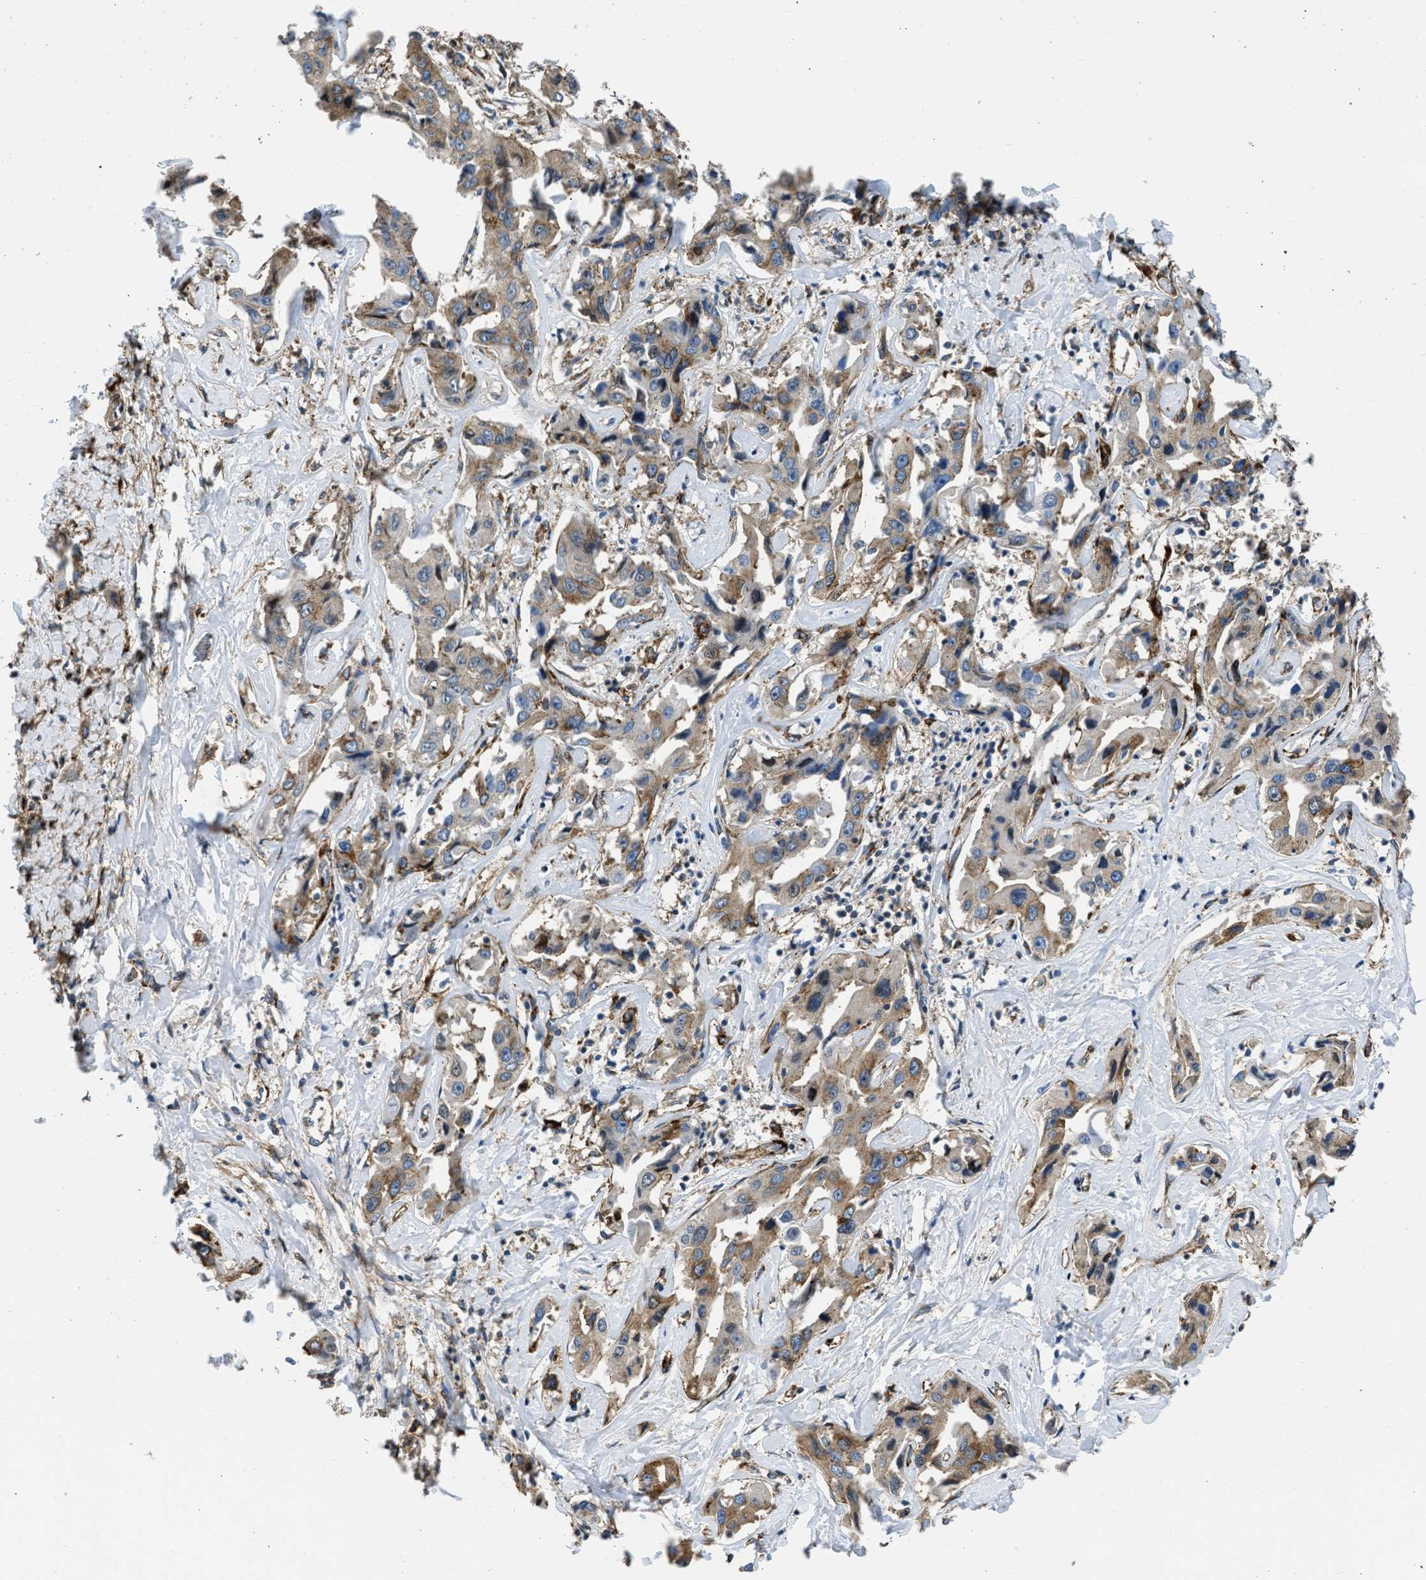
{"staining": {"intensity": "moderate", "quantity": "25%-75%", "location": "cytoplasmic/membranous"}, "tissue": "liver cancer", "cell_type": "Tumor cells", "image_type": "cancer", "snomed": [{"axis": "morphology", "description": "Cholangiocarcinoma"}, {"axis": "topography", "description": "Liver"}], "caption": "Cholangiocarcinoma (liver) stained with a brown dye exhibits moderate cytoplasmic/membranous positive expression in approximately 25%-75% of tumor cells.", "gene": "SEPTIN2", "patient": {"sex": "male", "age": 59}}